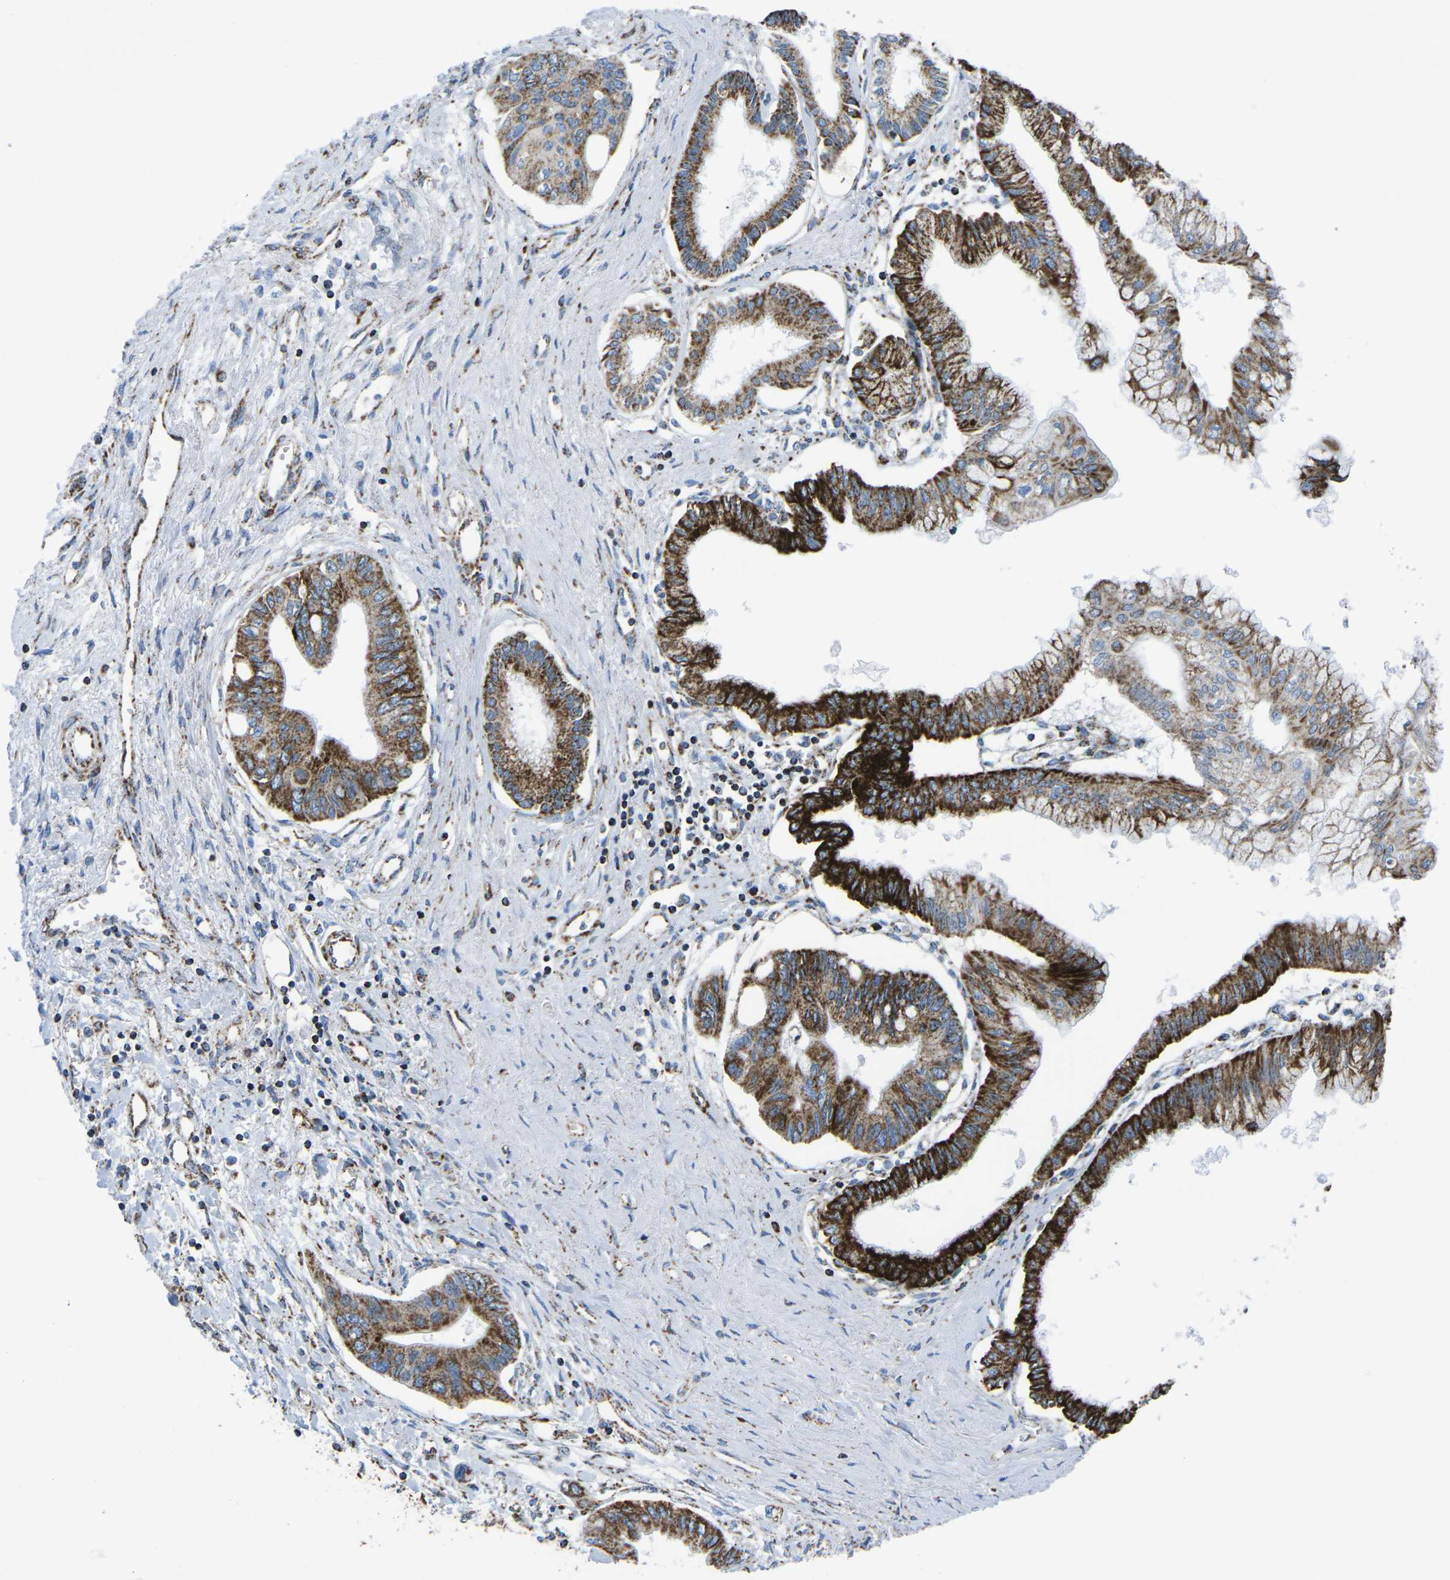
{"staining": {"intensity": "strong", "quantity": ">75%", "location": "cytoplasmic/membranous"}, "tissue": "pancreatic cancer", "cell_type": "Tumor cells", "image_type": "cancer", "snomed": [{"axis": "morphology", "description": "Adenocarcinoma, NOS"}, {"axis": "topography", "description": "Pancreas"}], "caption": "A brown stain labels strong cytoplasmic/membranous expression of a protein in pancreatic cancer (adenocarcinoma) tumor cells. The protein is stained brown, and the nuclei are stained in blue (DAB IHC with brightfield microscopy, high magnification).", "gene": "MT-CO2", "patient": {"sex": "female", "age": 77}}